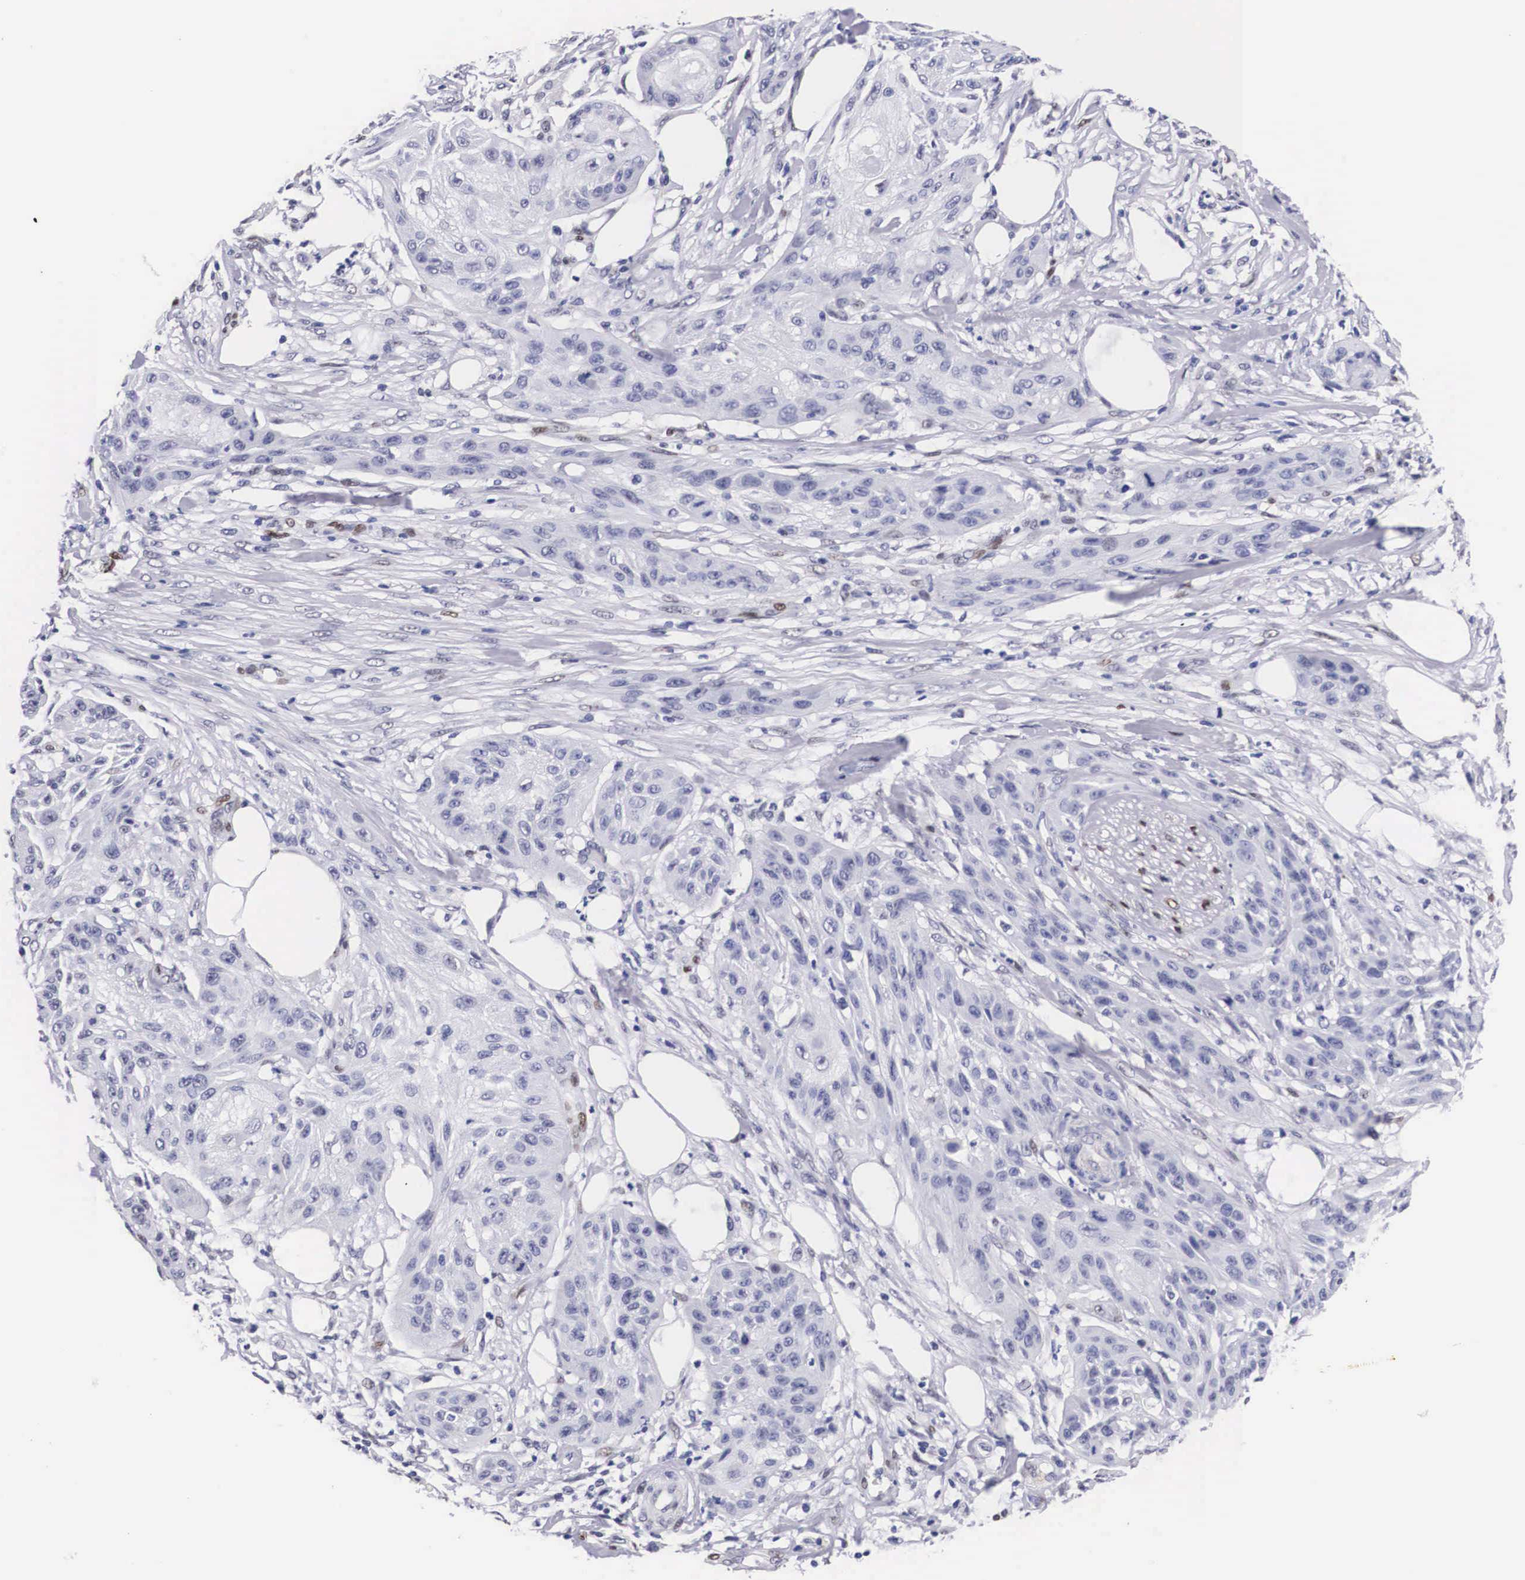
{"staining": {"intensity": "negative", "quantity": "none", "location": "none"}, "tissue": "skin cancer", "cell_type": "Tumor cells", "image_type": "cancer", "snomed": [{"axis": "morphology", "description": "Squamous cell carcinoma, NOS"}, {"axis": "topography", "description": "Skin"}], "caption": "Immunohistochemistry of skin cancer exhibits no expression in tumor cells.", "gene": "KHDRBS3", "patient": {"sex": "female", "age": 88}}